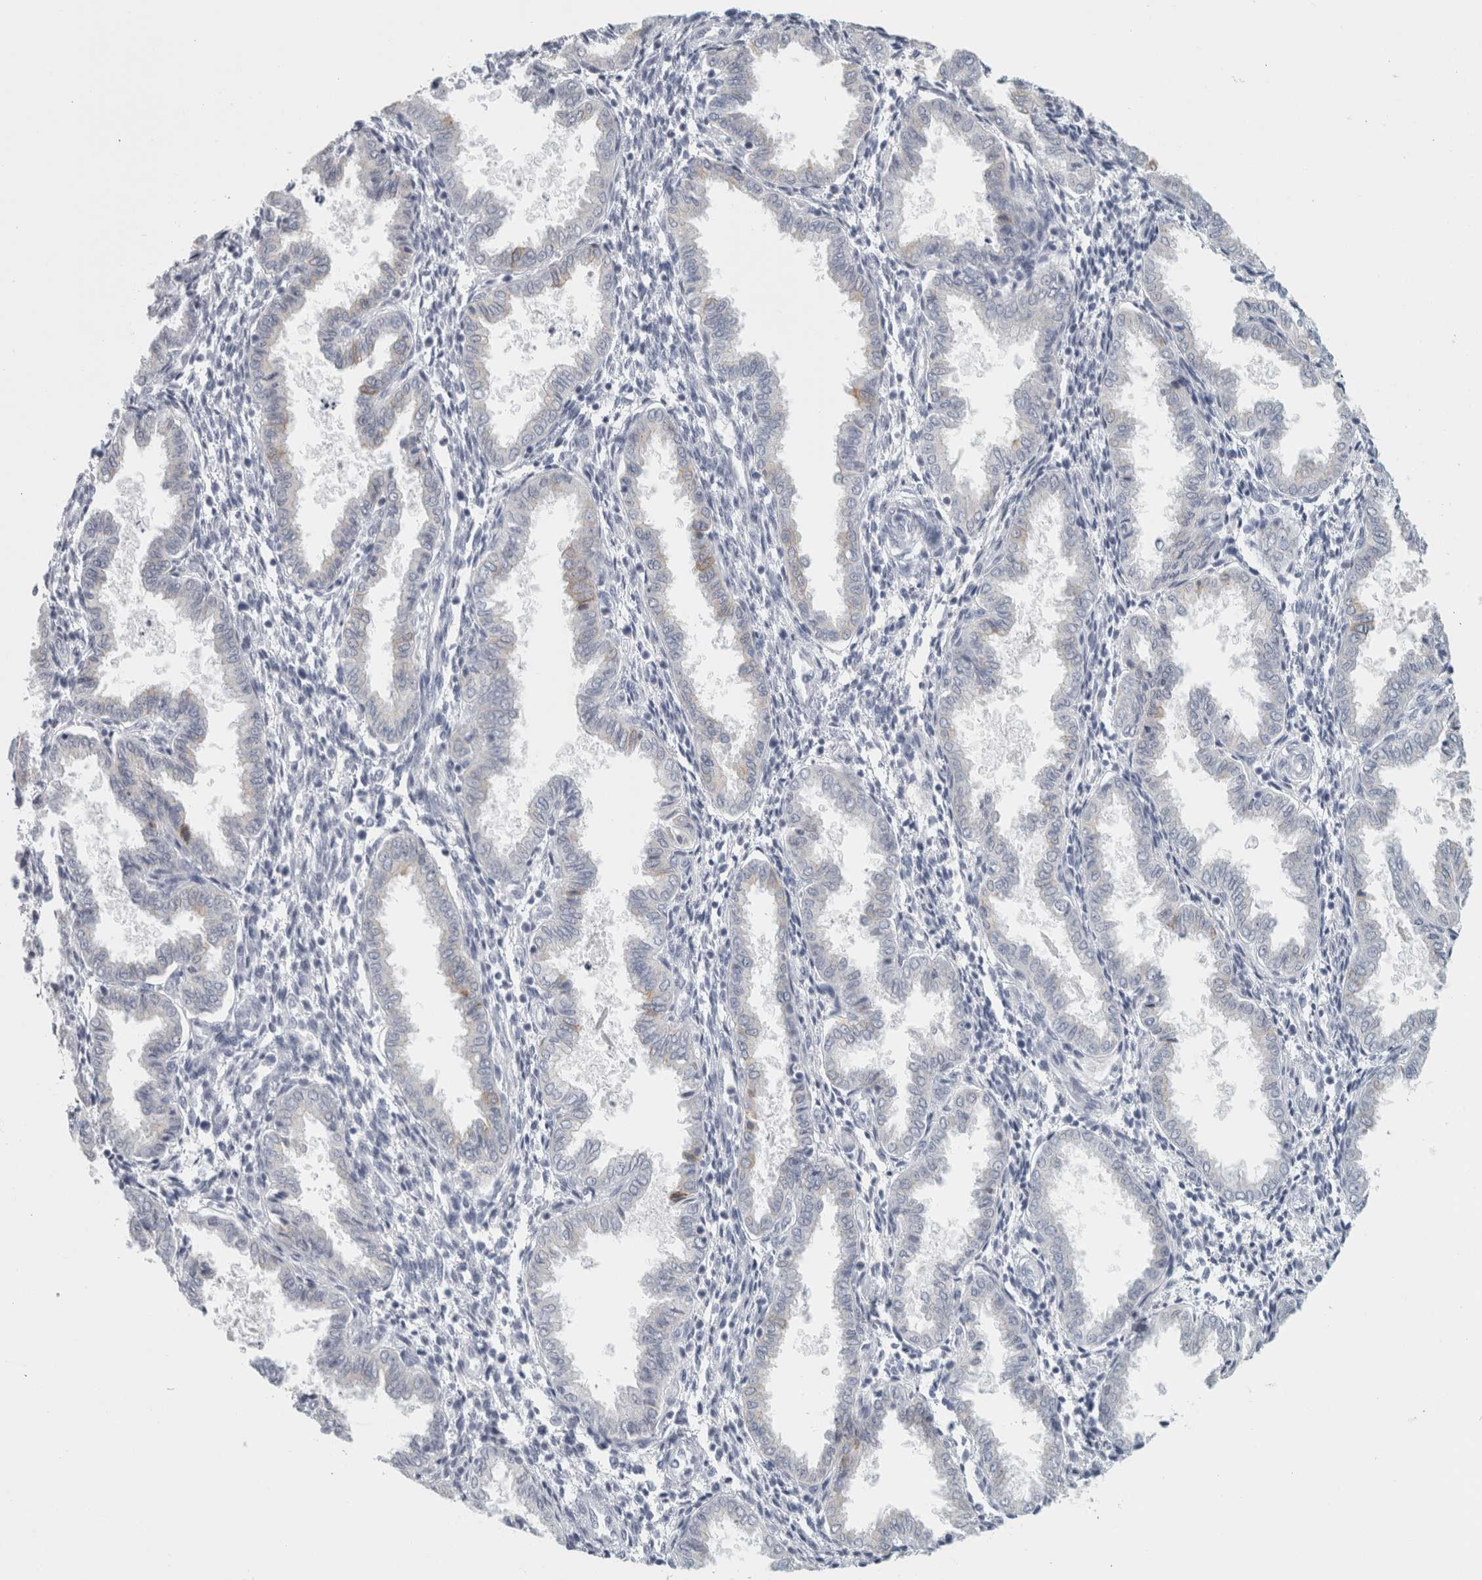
{"staining": {"intensity": "negative", "quantity": "none", "location": "none"}, "tissue": "endometrium", "cell_type": "Cells in endometrial stroma", "image_type": "normal", "snomed": [{"axis": "morphology", "description": "Normal tissue, NOS"}, {"axis": "topography", "description": "Endometrium"}], "caption": "Cells in endometrial stroma are negative for protein expression in unremarkable human endometrium. (DAB (3,3'-diaminobenzidine) immunohistochemistry visualized using brightfield microscopy, high magnification).", "gene": "SLC28A3", "patient": {"sex": "female", "age": 33}}